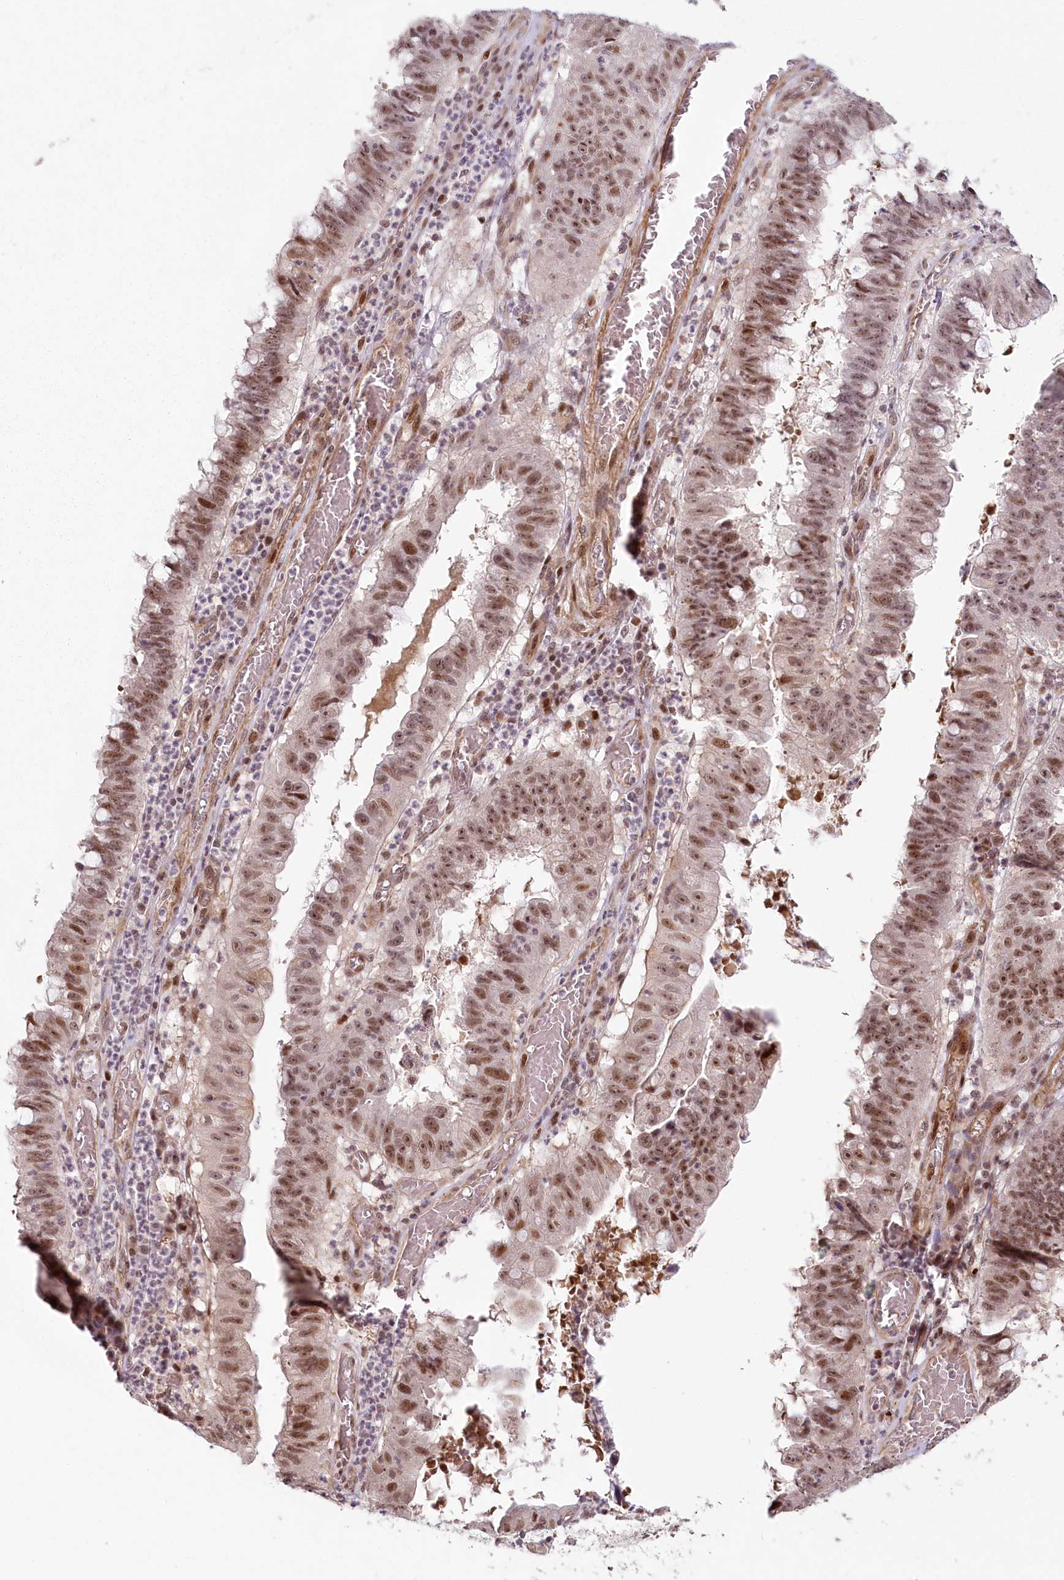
{"staining": {"intensity": "moderate", "quantity": ">75%", "location": "nuclear"}, "tissue": "stomach cancer", "cell_type": "Tumor cells", "image_type": "cancer", "snomed": [{"axis": "morphology", "description": "Adenocarcinoma, NOS"}, {"axis": "topography", "description": "Stomach"}], "caption": "Immunohistochemistry (DAB (3,3'-diaminobenzidine)) staining of stomach adenocarcinoma demonstrates moderate nuclear protein staining in about >75% of tumor cells.", "gene": "FAM204A", "patient": {"sex": "male", "age": 59}}